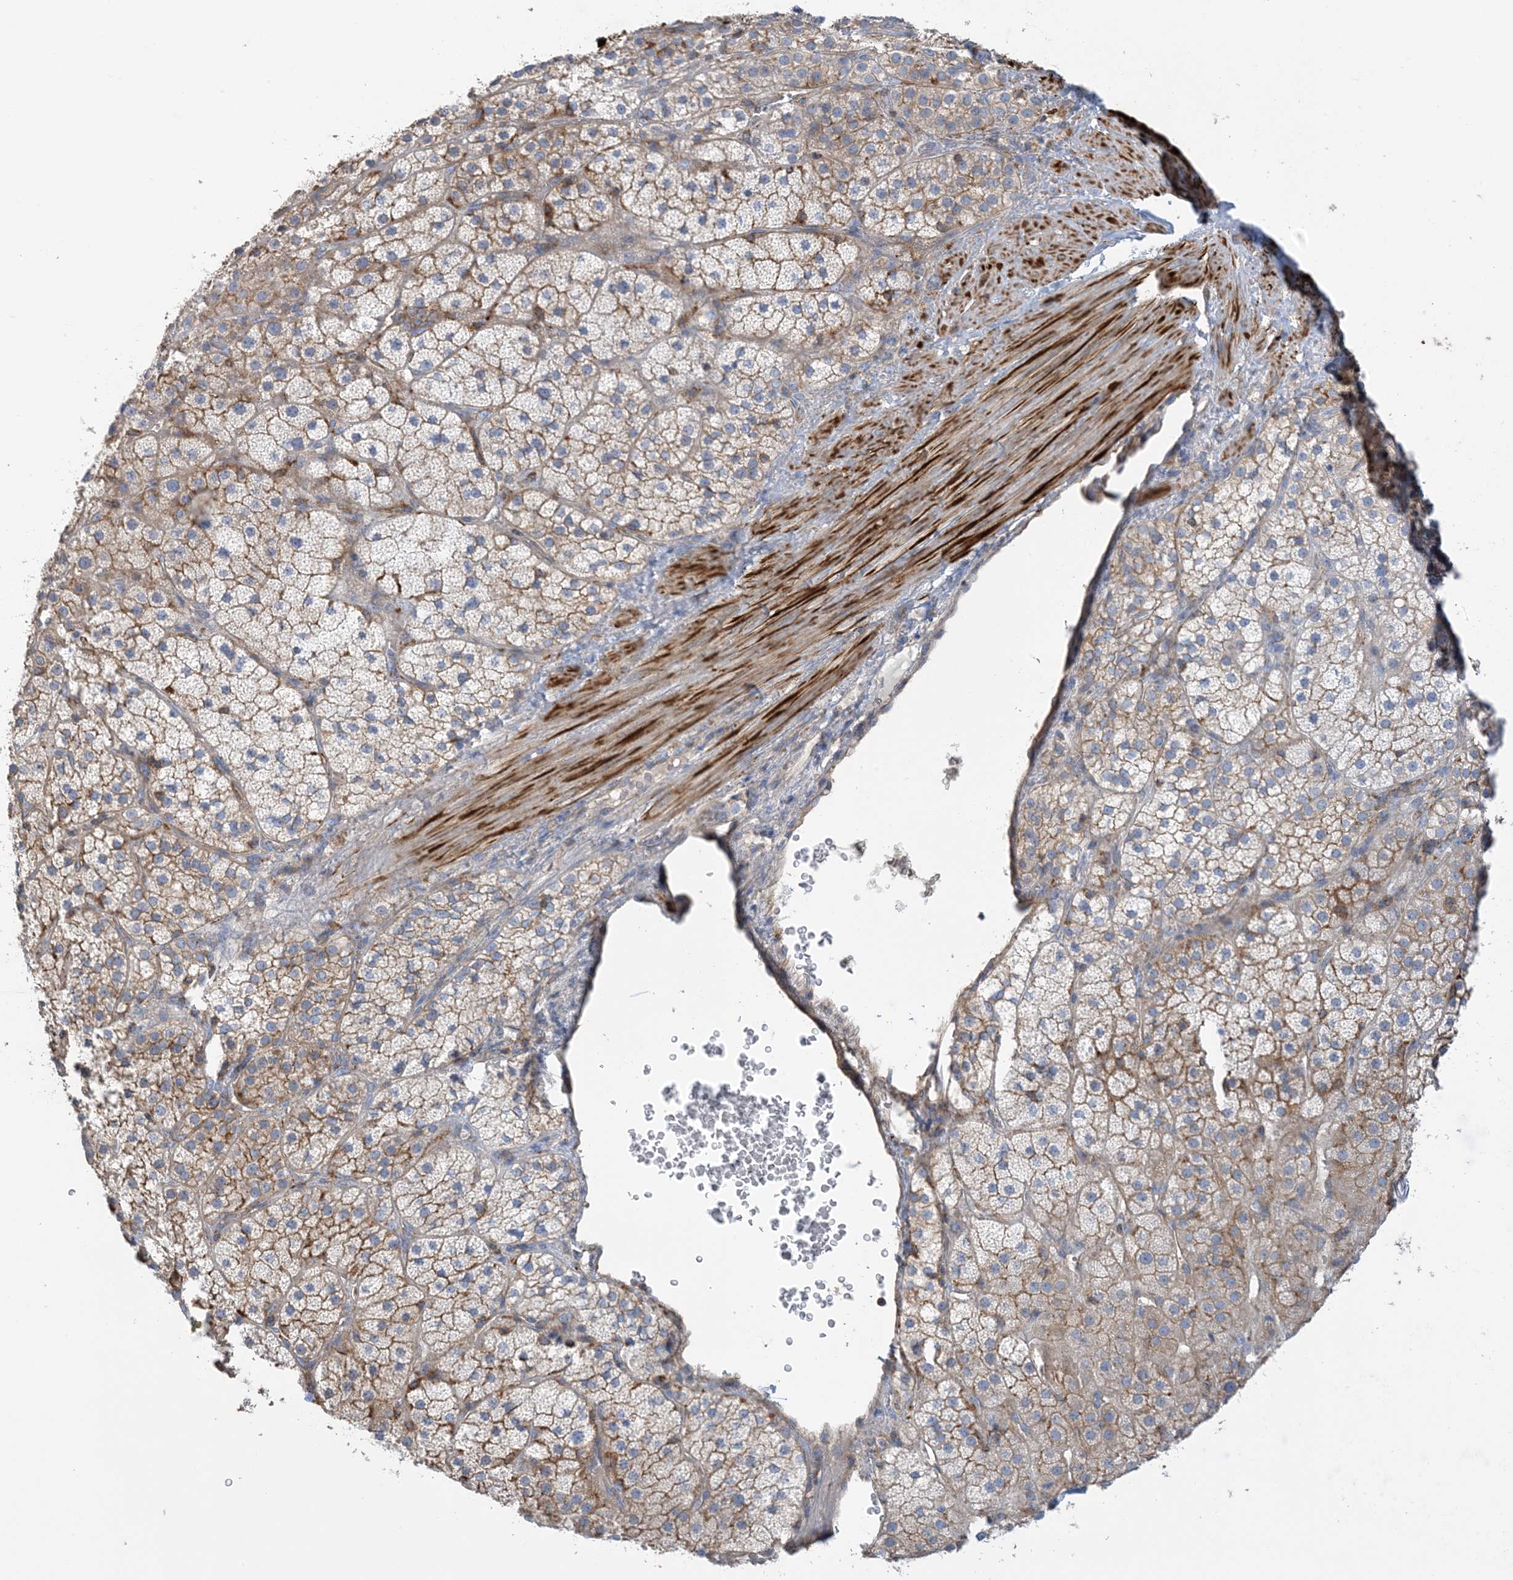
{"staining": {"intensity": "weak", "quantity": ">75%", "location": "cytoplasmic/membranous"}, "tissue": "adrenal gland", "cell_type": "Glandular cells", "image_type": "normal", "snomed": [{"axis": "morphology", "description": "Normal tissue, NOS"}, {"axis": "topography", "description": "Adrenal gland"}], "caption": "Protein analysis of benign adrenal gland shows weak cytoplasmic/membranous expression in about >75% of glandular cells.", "gene": "CALHM5", "patient": {"sex": "male", "age": 57}}